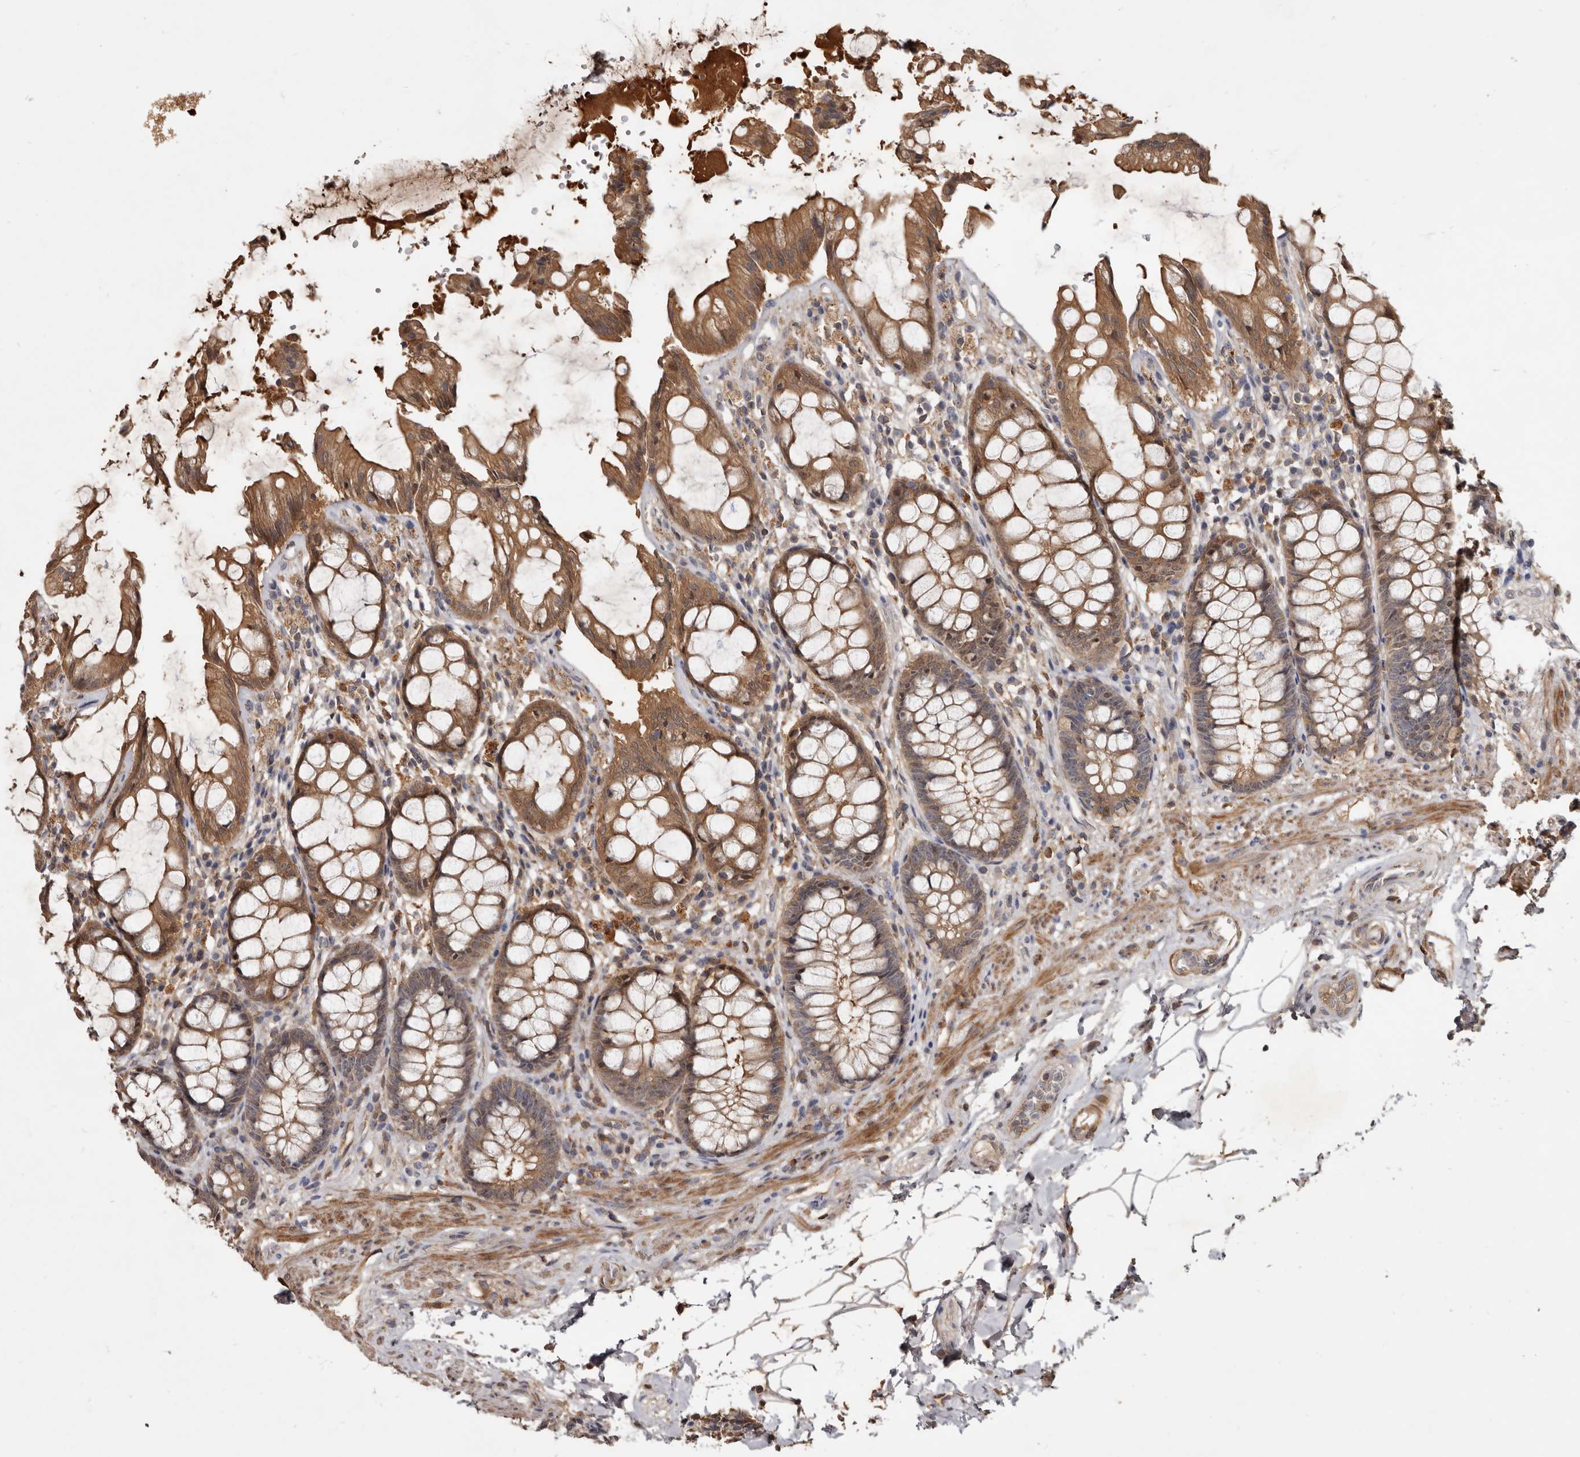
{"staining": {"intensity": "moderate", "quantity": ">75%", "location": "cytoplasmic/membranous"}, "tissue": "rectum", "cell_type": "Glandular cells", "image_type": "normal", "snomed": [{"axis": "morphology", "description": "Normal tissue, NOS"}, {"axis": "topography", "description": "Rectum"}], "caption": "About >75% of glandular cells in normal human rectum reveal moderate cytoplasmic/membranous protein expression as visualized by brown immunohistochemical staining.", "gene": "TTC39A", "patient": {"sex": "male", "age": 64}}